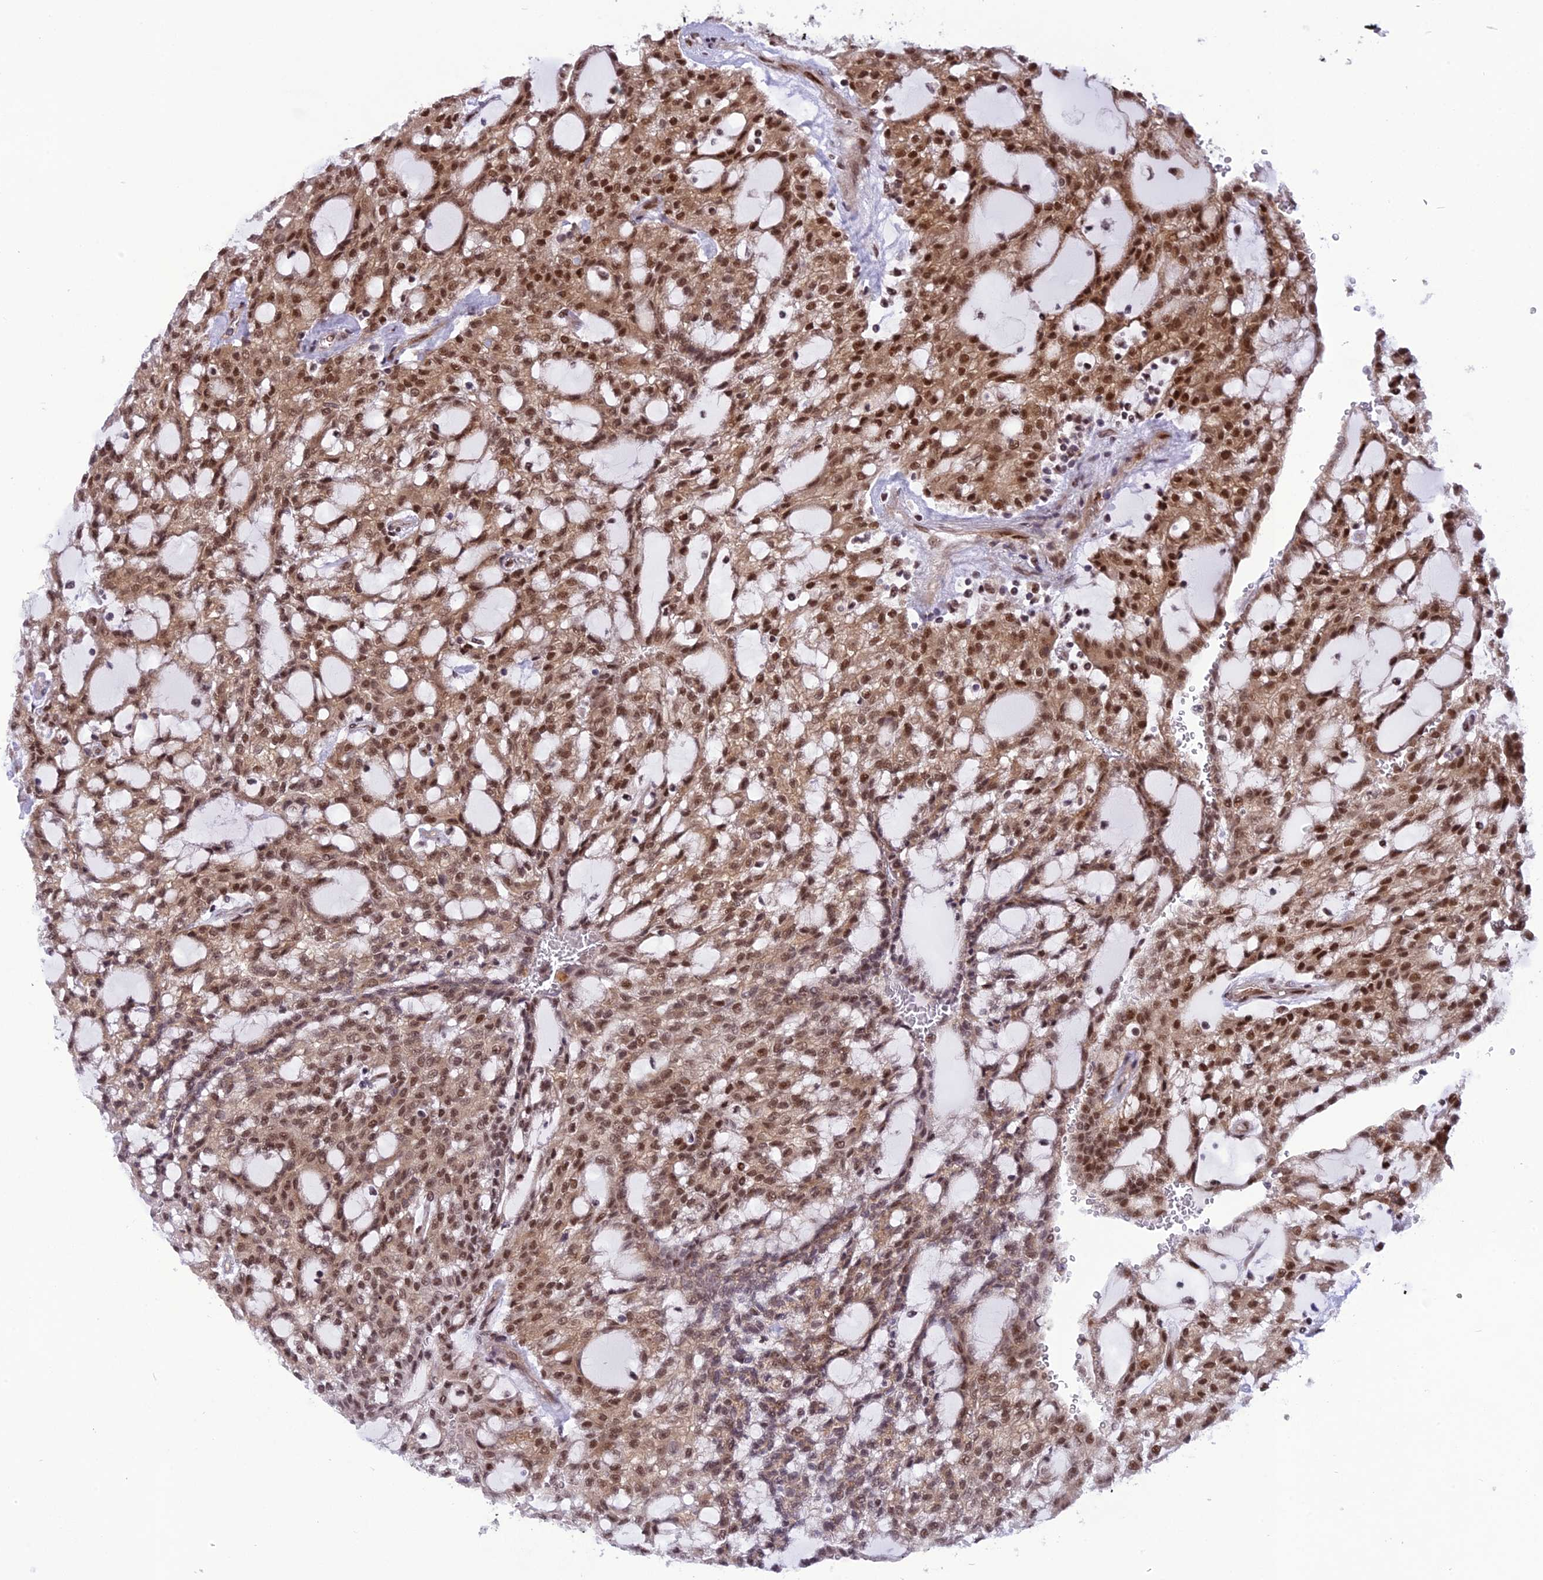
{"staining": {"intensity": "strong", "quantity": ">75%", "location": "cytoplasmic/membranous,nuclear"}, "tissue": "renal cancer", "cell_type": "Tumor cells", "image_type": "cancer", "snomed": [{"axis": "morphology", "description": "Adenocarcinoma, NOS"}, {"axis": "topography", "description": "Kidney"}], "caption": "A high amount of strong cytoplasmic/membranous and nuclear positivity is identified in about >75% of tumor cells in renal cancer tissue.", "gene": "RTRAF", "patient": {"sex": "male", "age": 63}}